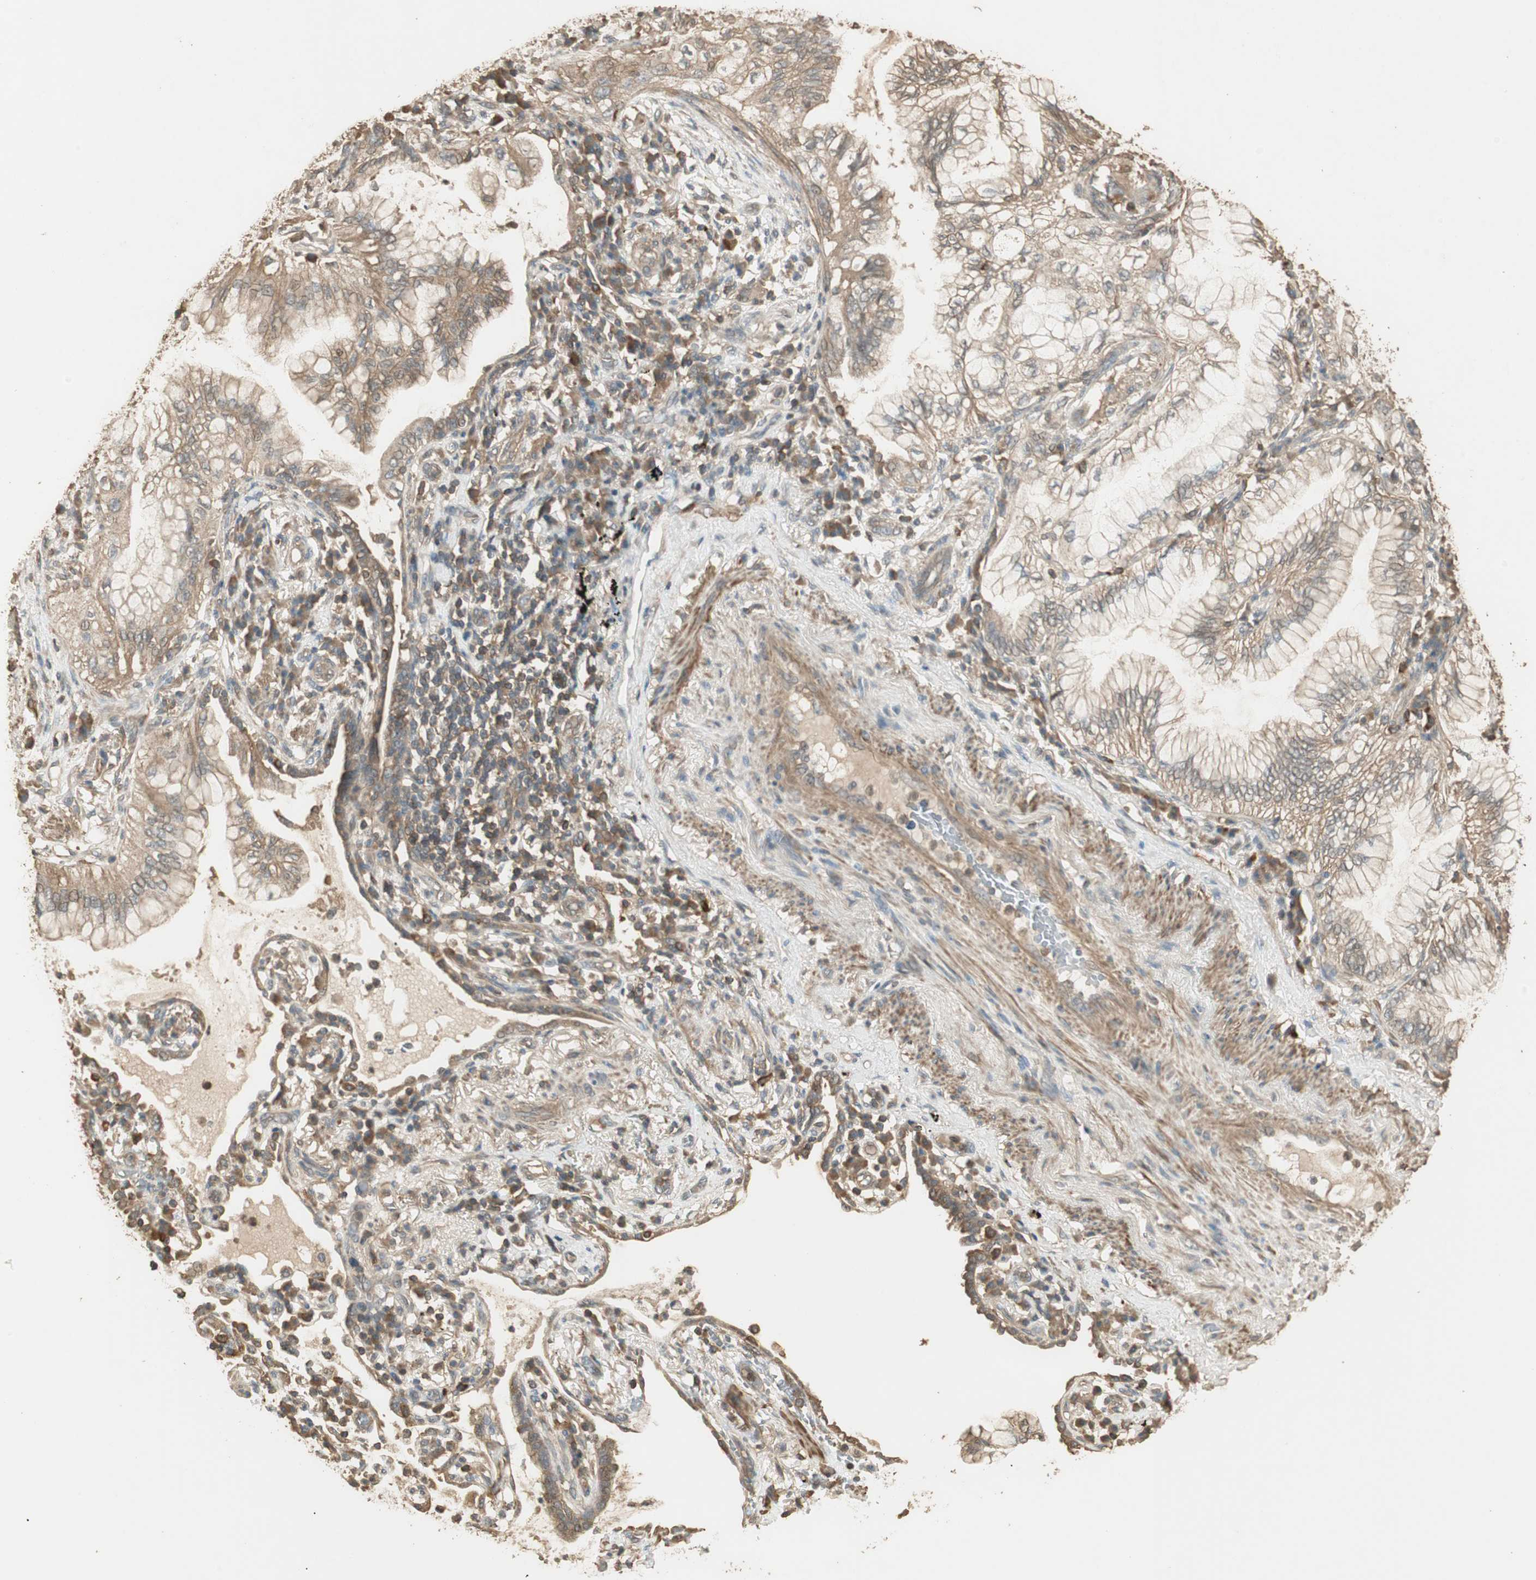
{"staining": {"intensity": "moderate", "quantity": "25%-75%", "location": "cytoplasmic/membranous"}, "tissue": "lung cancer", "cell_type": "Tumor cells", "image_type": "cancer", "snomed": [{"axis": "morphology", "description": "Adenocarcinoma, NOS"}, {"axis": "topography", "description": "Lung"}], "caption": "A photomicrograph showing moderate cytoplasmic/membranous expression in approximately 25%-75% of tumor cells in adenocarcinoma (lung), as visualized by brown immunohistochemical staining.", "gene": "USP2", "patient": {"sex": "female", "age": 70}}